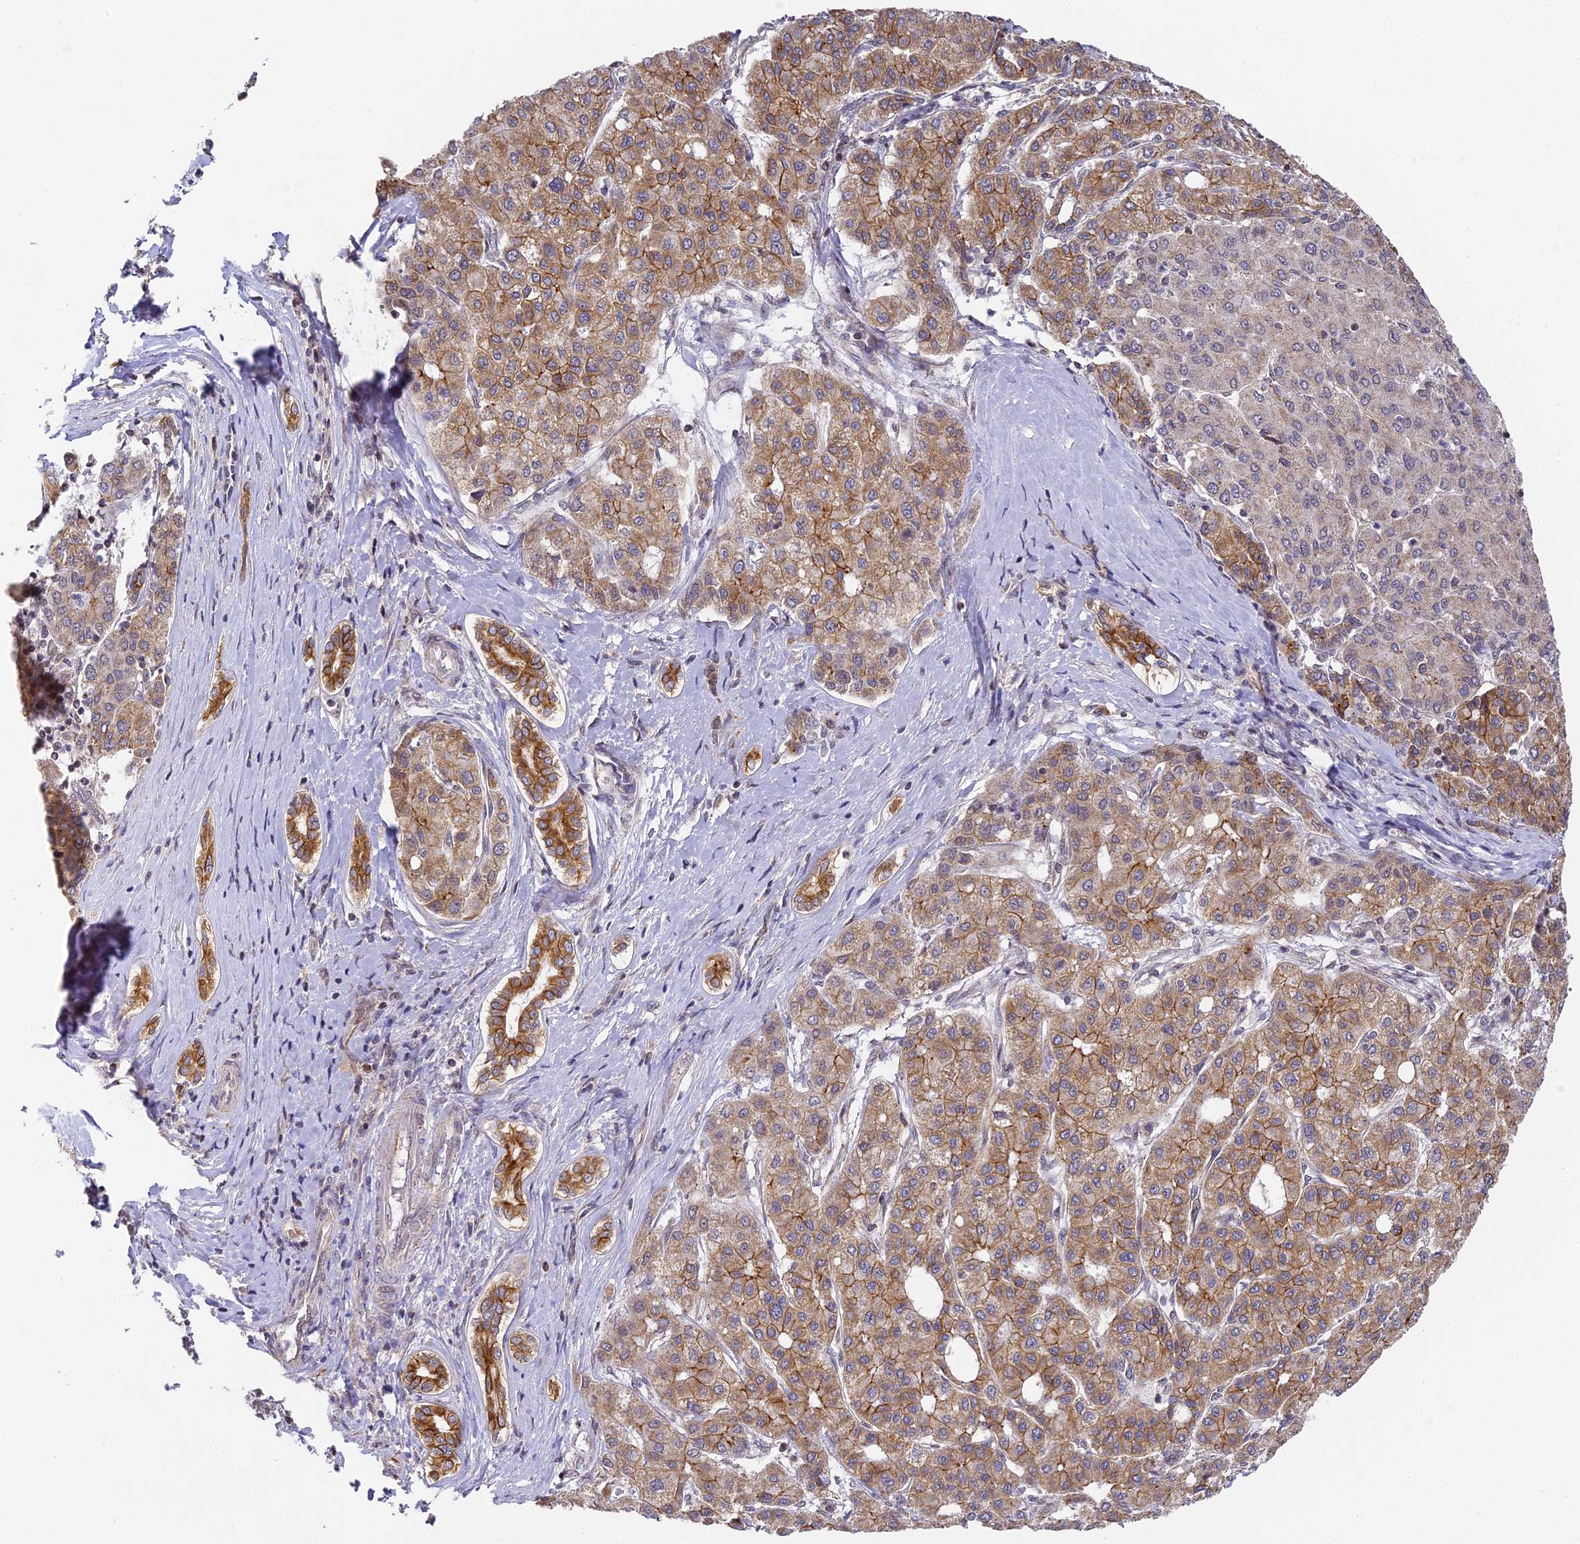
{"staining": {"intensity": "moderate", "quantity": "25%-75%", "location": "cytoplasmic/membranous"}, "tissue": "liver cancer", "cell_type": "Tumor cells", "image_type": "cancer", "snomed": [{"axis": "morphology", "description": "Carcinoma, Hepatocellular, NOS"}, {"axis": "topography", "description": "Liver"}], "caption": "An image showing moderate cytoplasmic/membranous expression in about 25%-75% of tumor cells in liver cancer, as visualized by brown immunohistochemical staining.", "gene": "DNAAF10", "patient": {"sex": "male", "age": 65}}